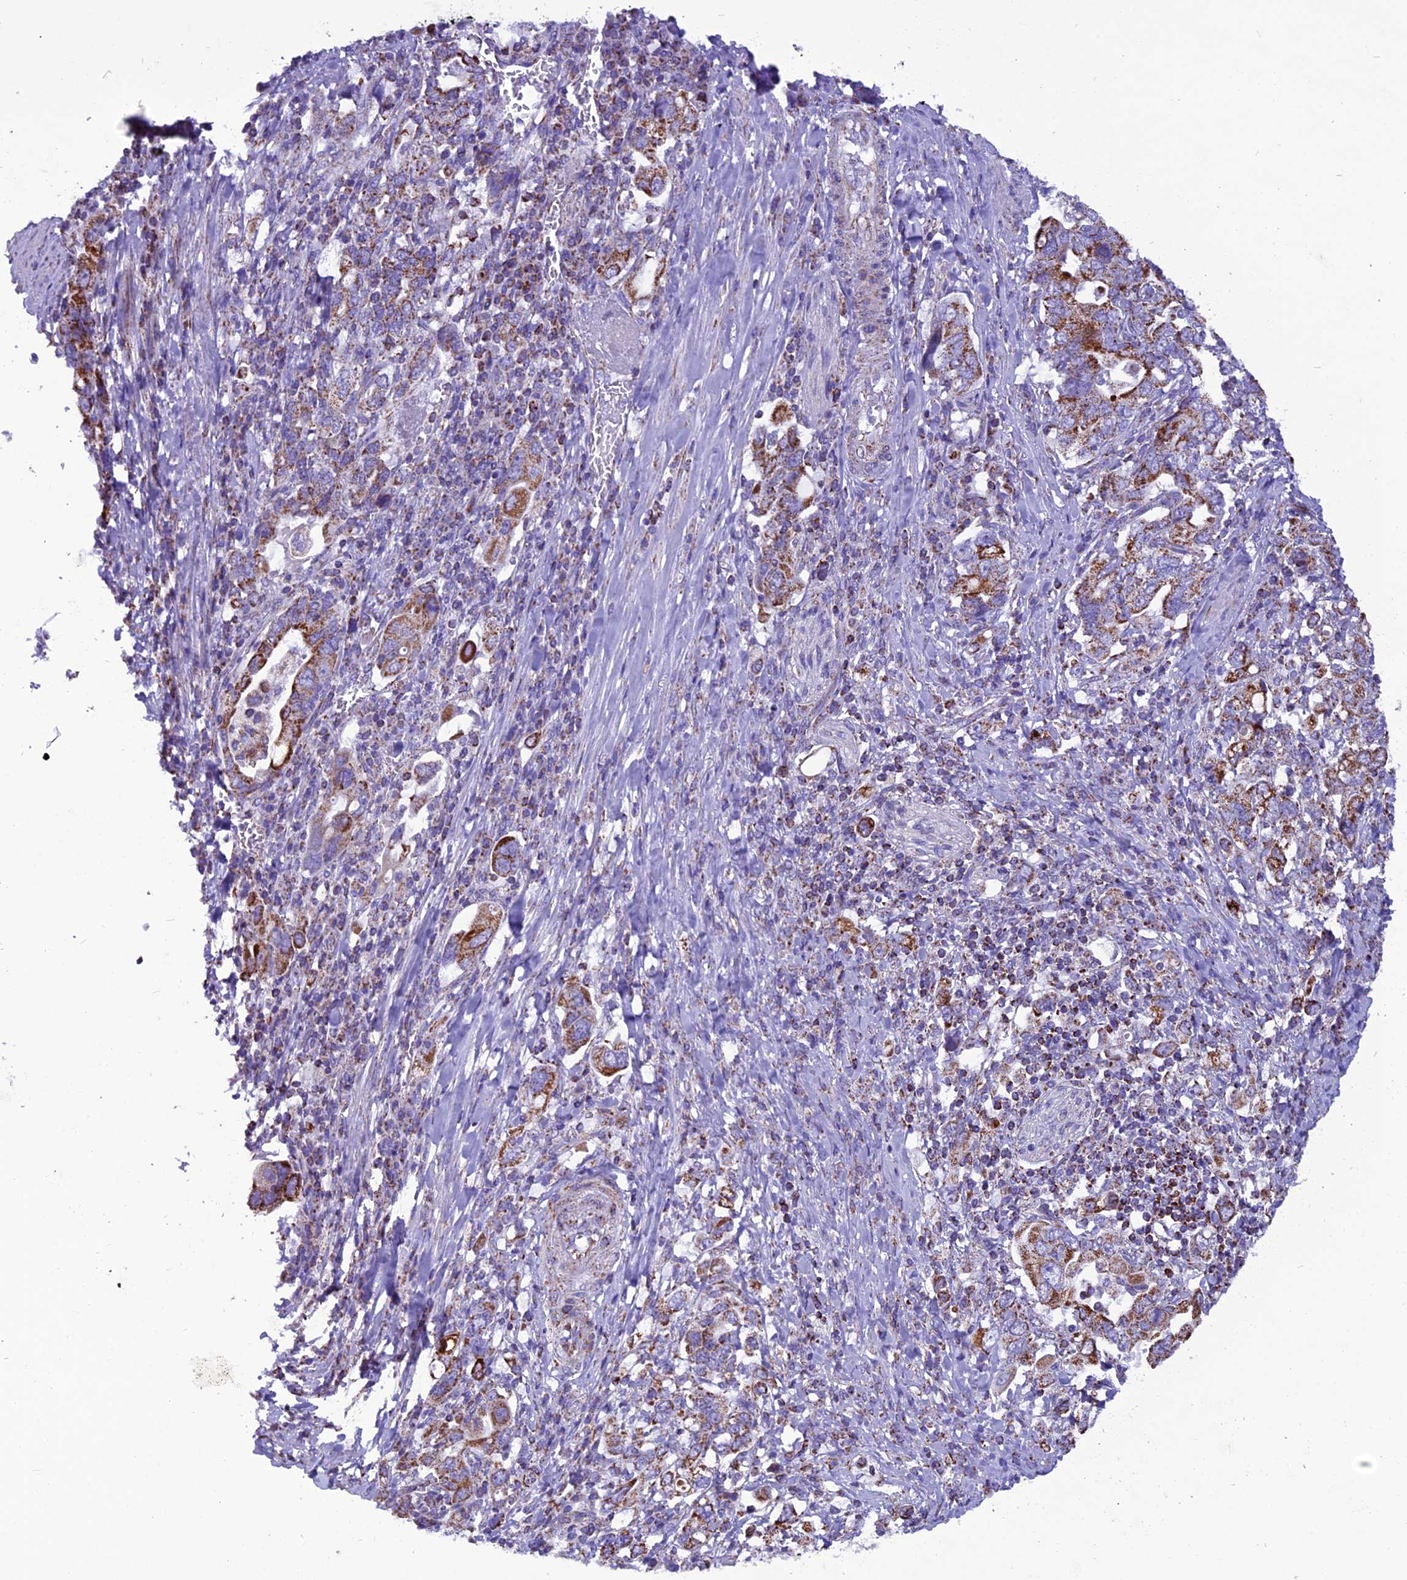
{"staining": {"intensity": "strong", "quantity": "25%-75%", "location": "cytoplasmic/membranous"}, "tissue": "stomach cancer", "cell_type": "Tumor cells", "image_type": "cancer", "snomed": [{"axis": "morphology", "description": "Adenocarcinoma, NOS"}, {"axis": "topography", "description": "Stomach, upper"}, {"axis": "topography", "description": "Stomach"}], "caption": "DAB immunohistochemical staining of stomach cancer (adenocarcinoma) exhibits strong cytoplasmic/membranous protein staining in approximately 25%-75% of tumor cells. Using DAB (brown) and hematoxylin (blue) stains, captured at high magnification using brightfield microscopy.", "gene": "ICA1L", "patient": {"sex": "male", "age": 62}}